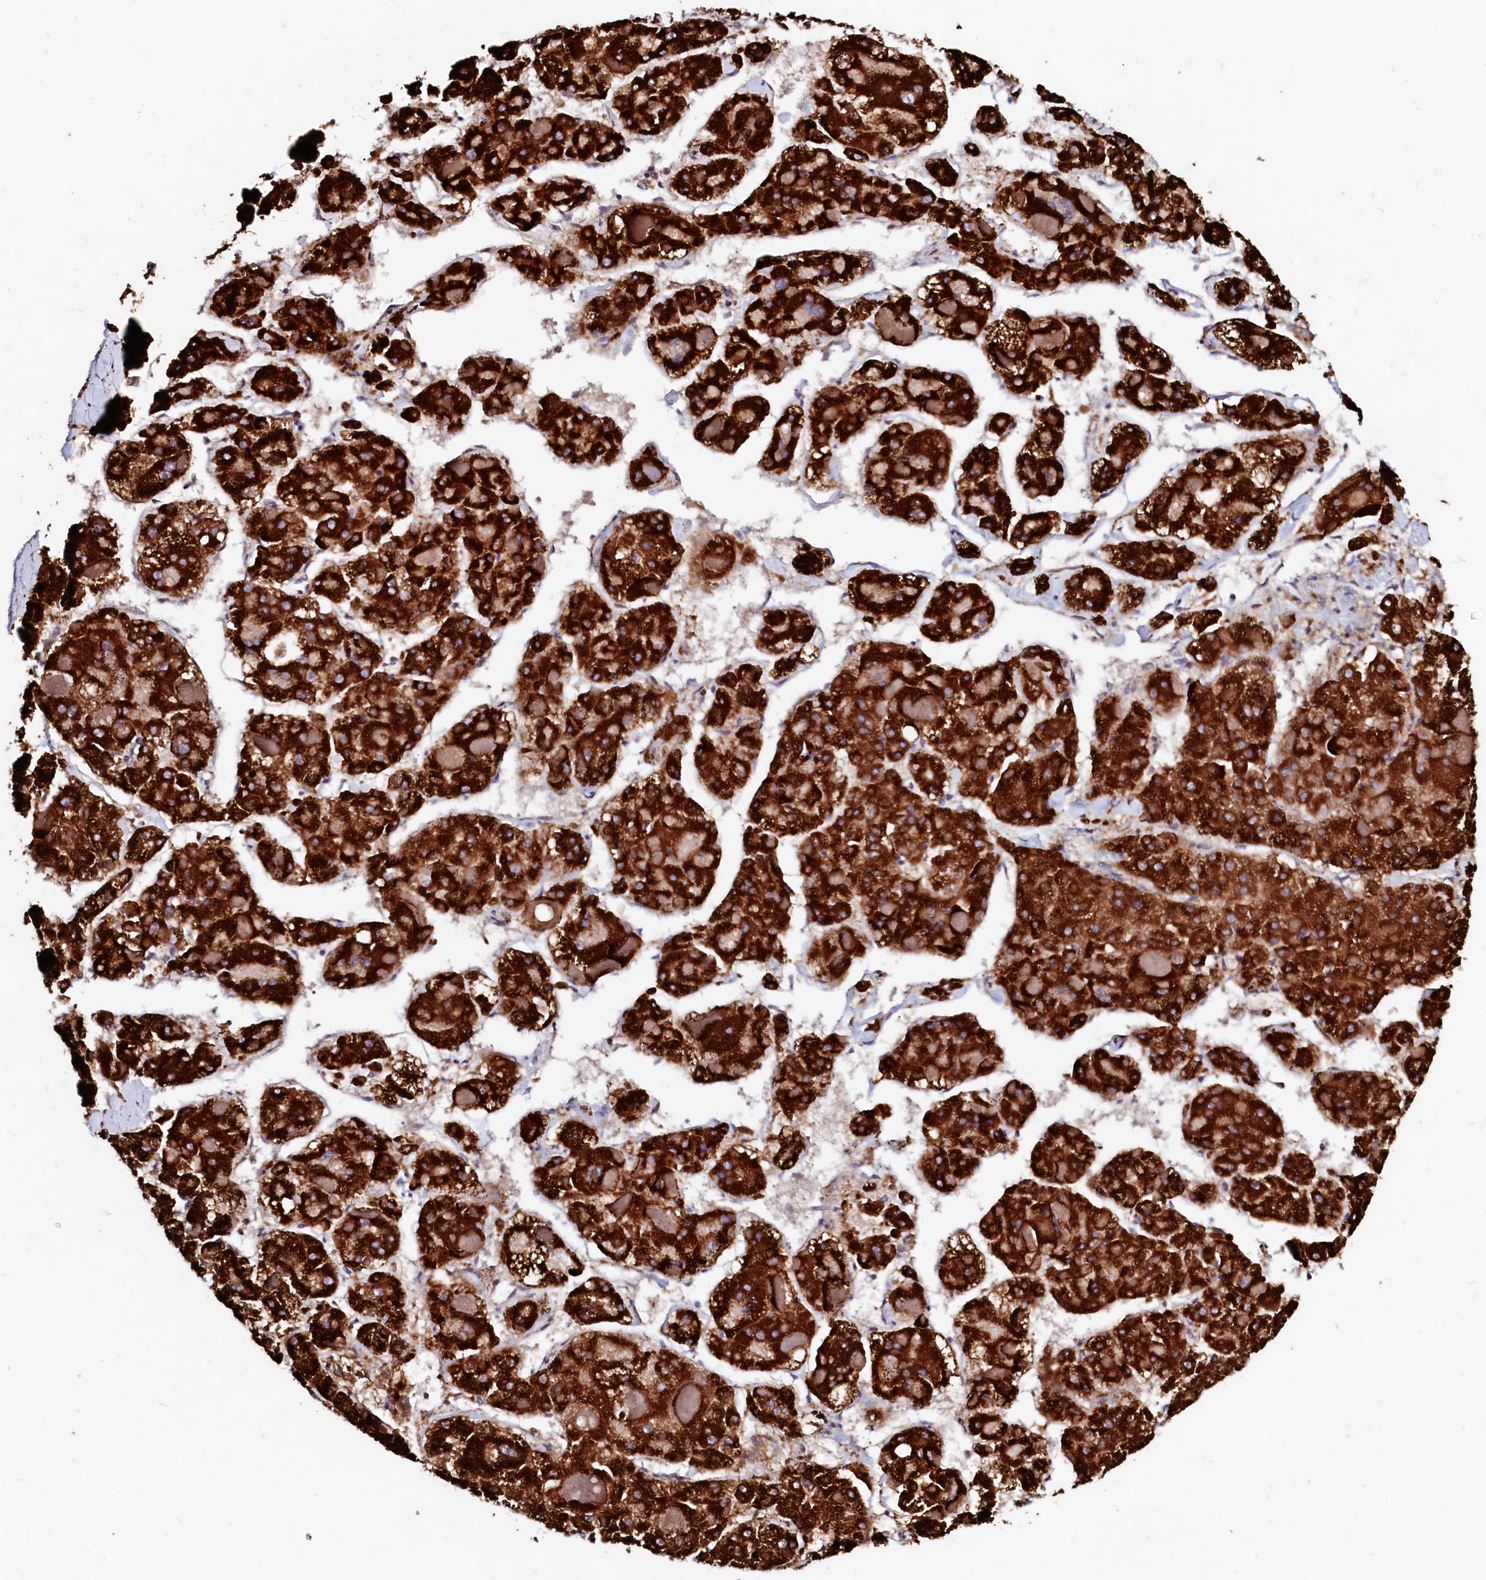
{"staining": {"intensity": "strong", "quantity": ">75%", "location": "cytoplasmic/membranous"}, "tissue": "liver cancer", "cell_type": "Tumor cells", "image_type": "cancer", "snomed": [{"axis": "morphology", "description": "Carcinoma, Hepatocellular, NOS"}, {"axis": "topography", "description": "Liver"}], "caption": "There is high levels of strong cytoplasmic/membranous positivity in tumor cells of liver cancer (hepatocellular carcinoma), as demonstrated by immunohistochemical staining (brown color).", "gene": "MAOB", "patient": {"sex": "female", "age": 73}}